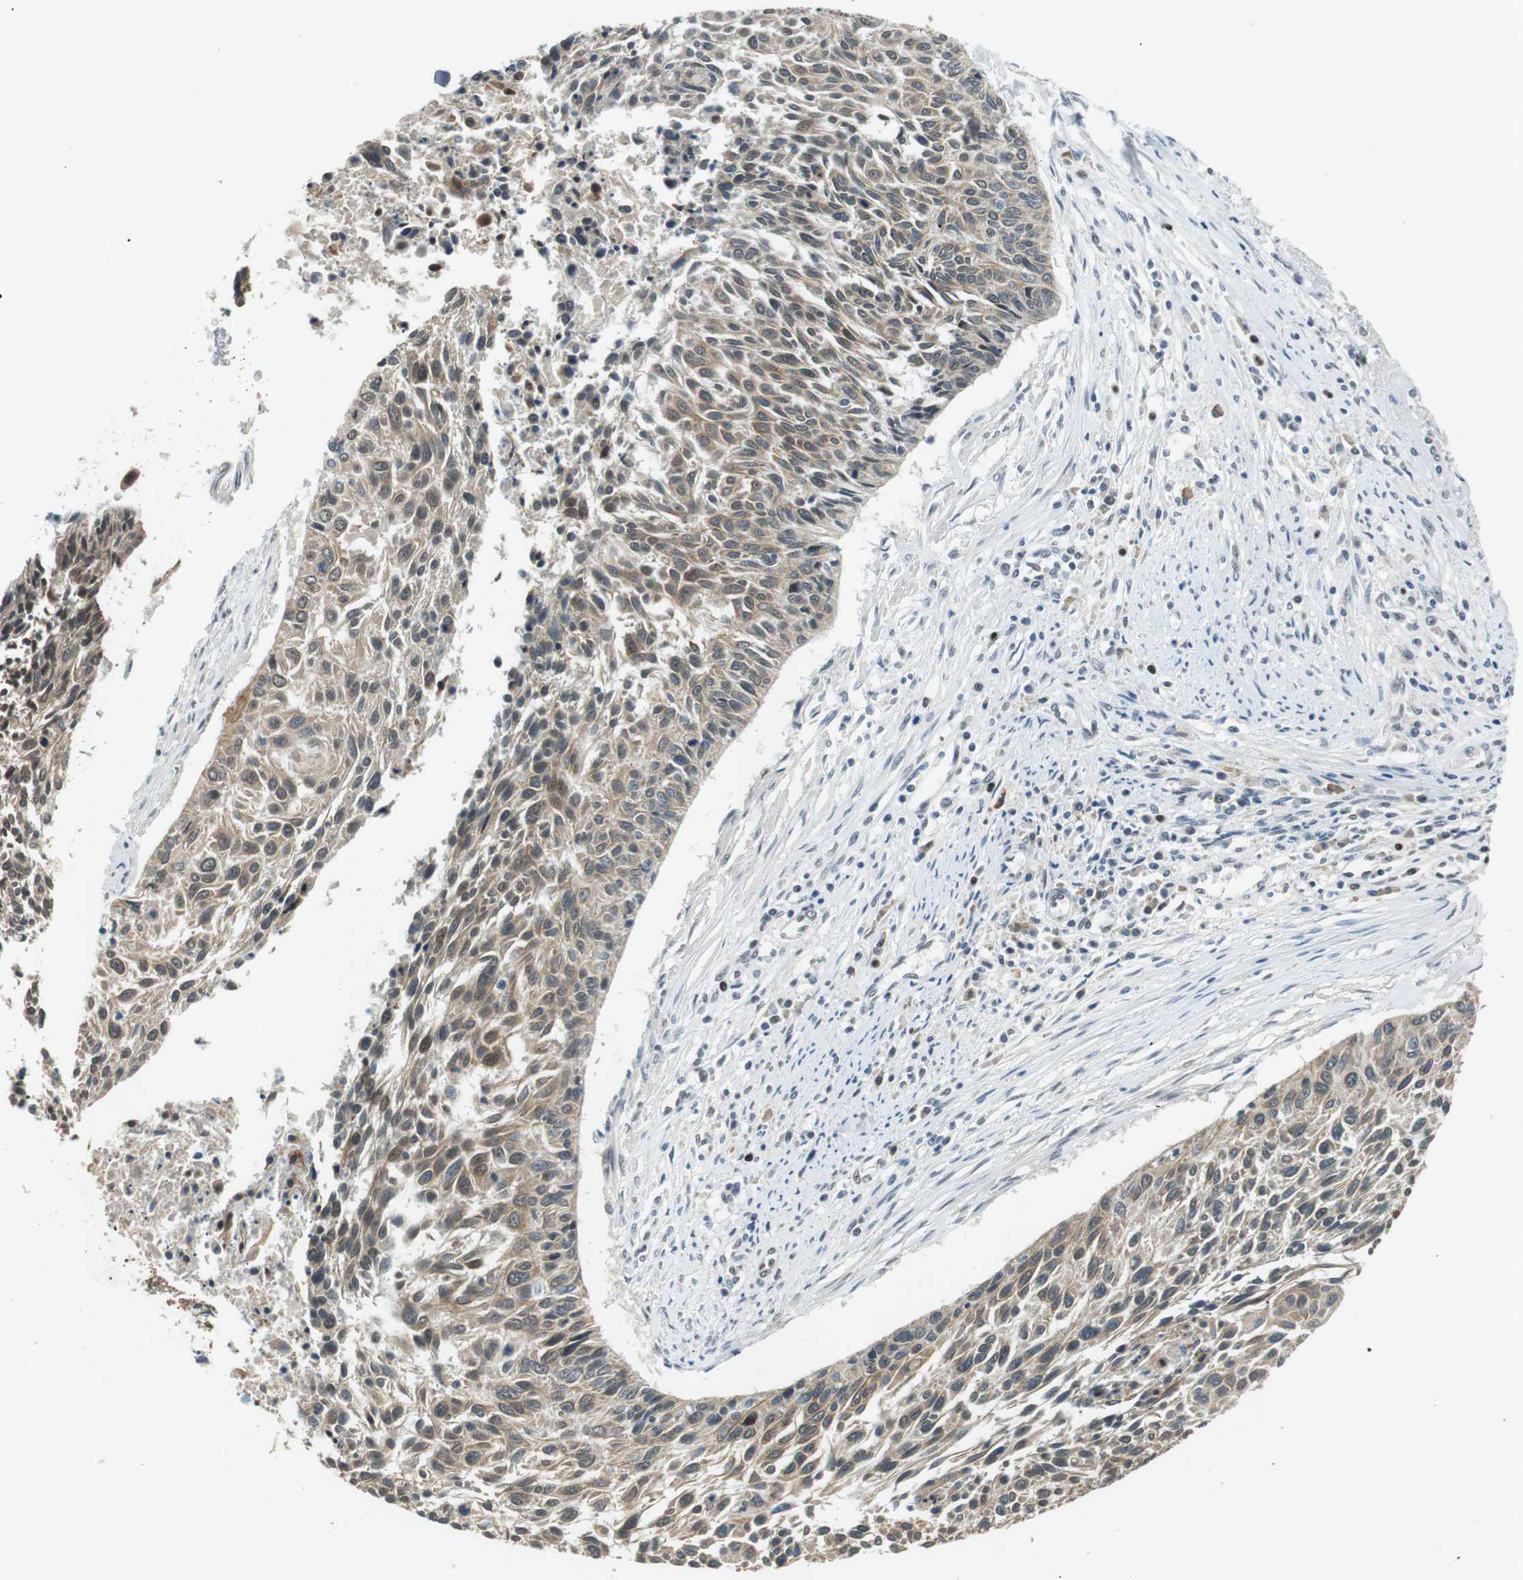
{"staining": {"intensity": "weak", "quantity": ">75%", "location": "cytoplasmic/membranous,nuclear"}, "tissue": "cervical cancer", "cell_type": "Tumor cells", "image_type": "cancer", "snomed": [{"axis": "morphology", "description": "Squamous cell carcinoma, NOS"}, {"axis": "topography", "description": "Cervix"}], "caption": "Cervical squamous cell carcinoma was stained to show a protein in brown. There is low levels of weak cytoplasmic/membranous and nuclear expression in about >75% of tumor cells.", "gene": "ORAI3", "patient": {"sex": "female", "age": 55}}